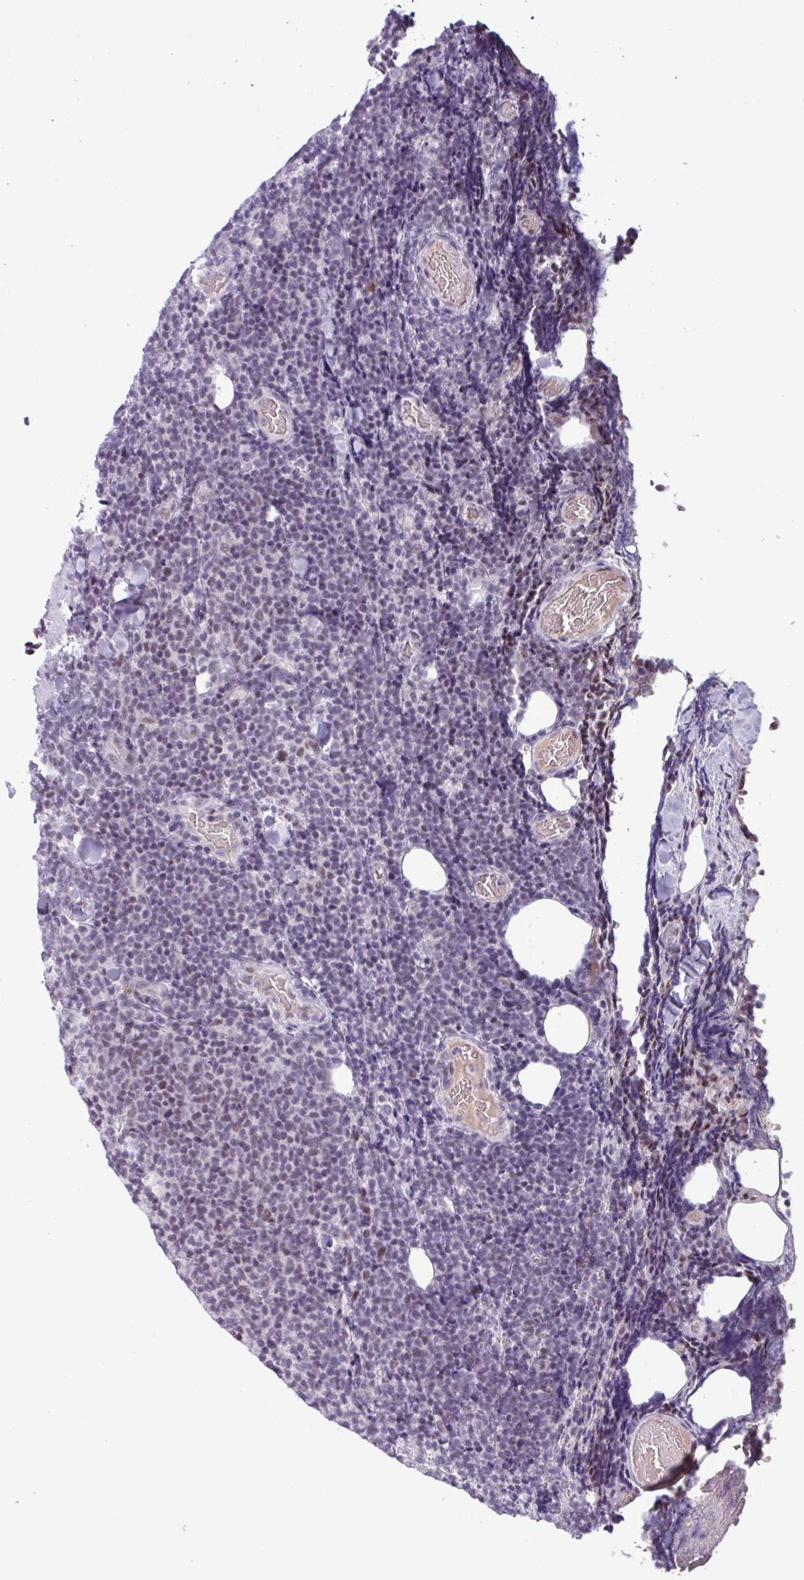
{"staining": {"intensity": "negative", "quantity": "none", "location": "none"}, "tissue": "lymphoma", "cell_type": "Tumor cells", "image_type": "cancer", "snomed": [{"axis": "morphology", "description": "Malignant lymphoma, non-Hodgkin's type, Low grade"}, {"axis": "topography", "description": "Lymph node"}], "caption": "Immunohistochemistry of lymphoma exhibits no positivity in tumor cells.", "gene": "ZNF575", "patient": {"sex": "male", "age": 66}}